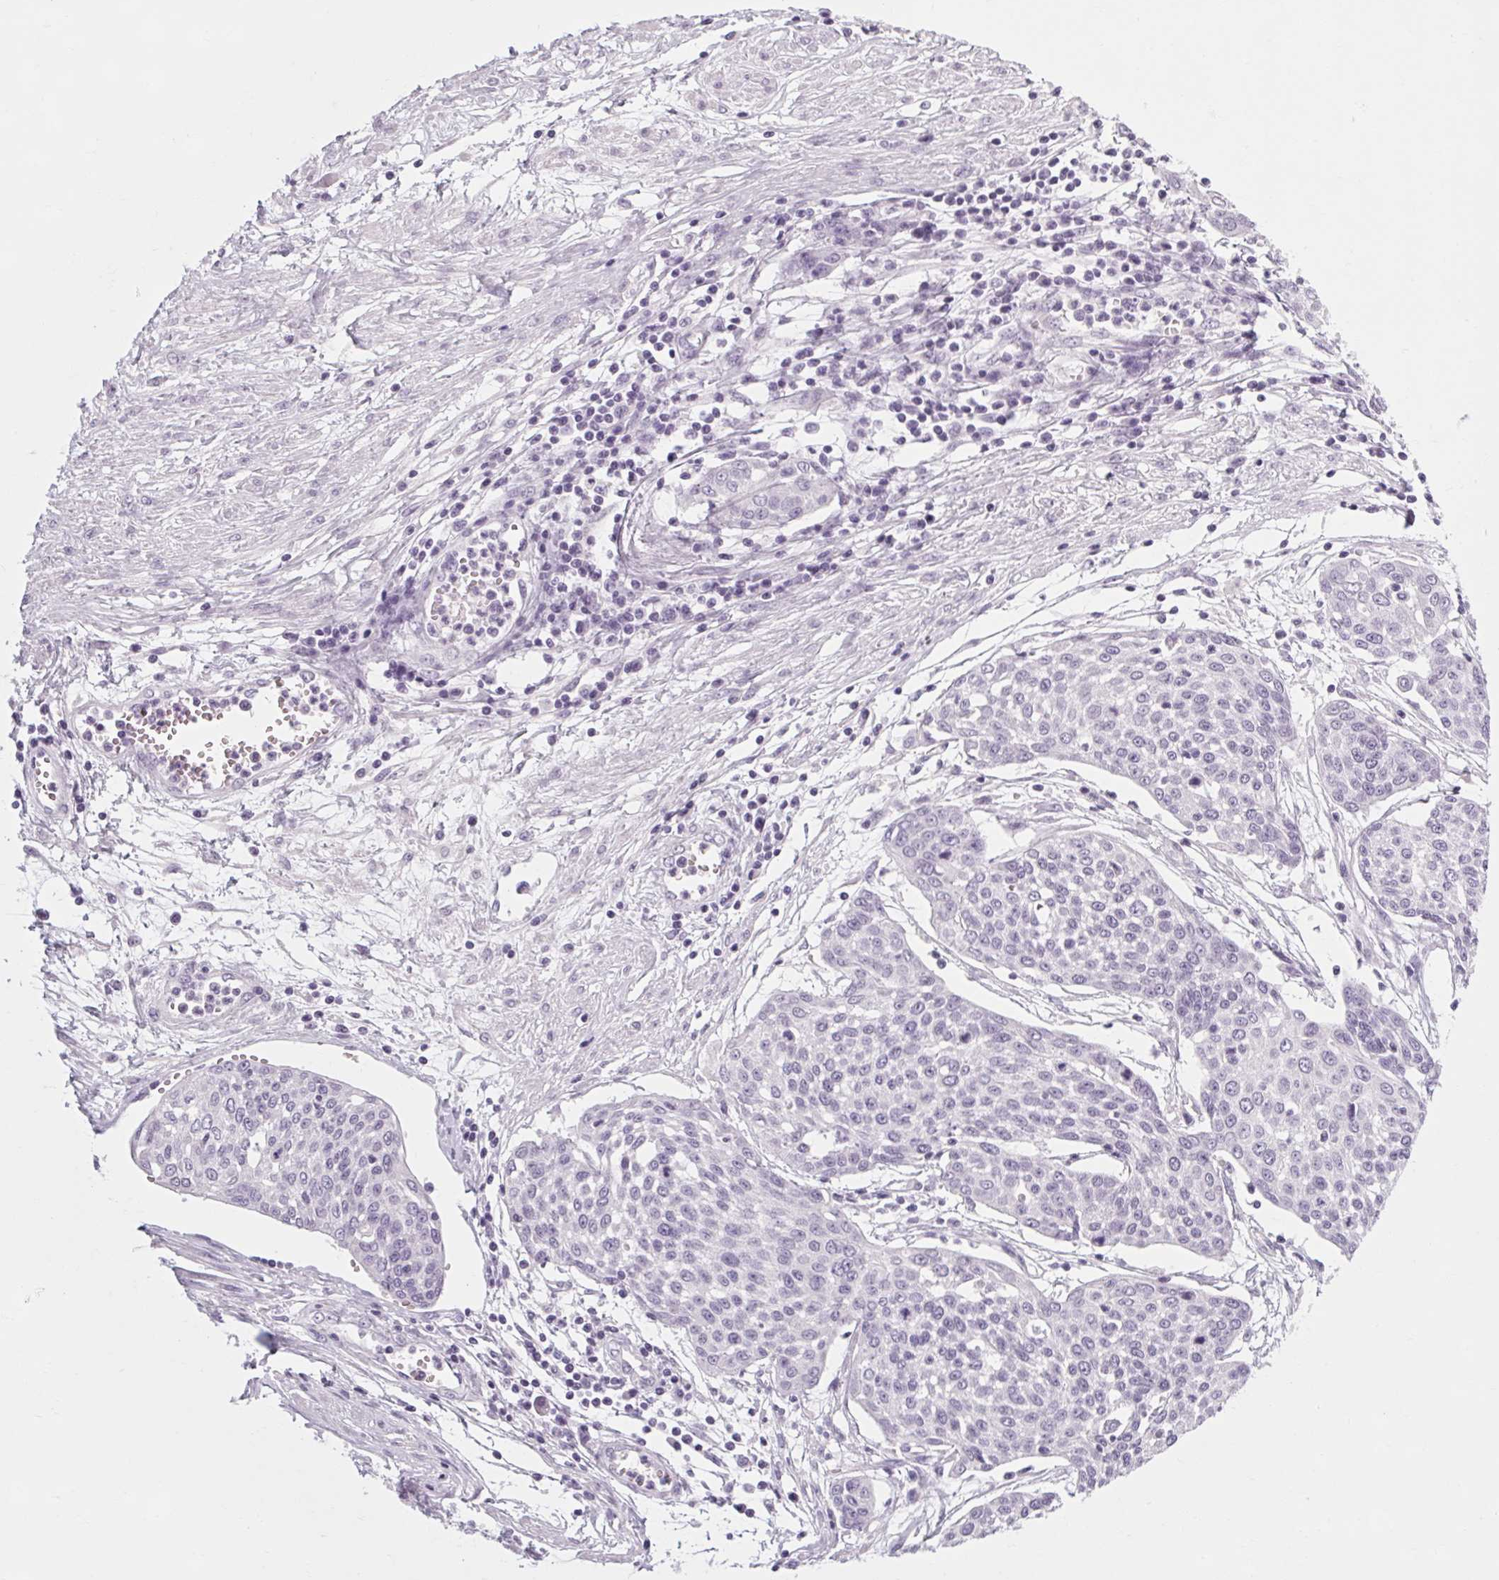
{"staining": {"intensity": "negative", "quantity": "none", "location": "none"}, "tissue": "cervical cancer", "cell_type": "Tumor cells", "image_type": "cancer", "snomed": [{"axis": "morphology", "description": "Squamous cell carcinoma, NOS"}, {"axis": "topography", "description": "Cervix"}], "caption": "High magnification brightfield microscopy of cervical squamous cell carcinoma stained with DAB (brown) and counterstained with hematoxylin (blue): tumor cells show no significant staining.", "gene": "POMC", "patient": {"sex": "female", "age": 34}}